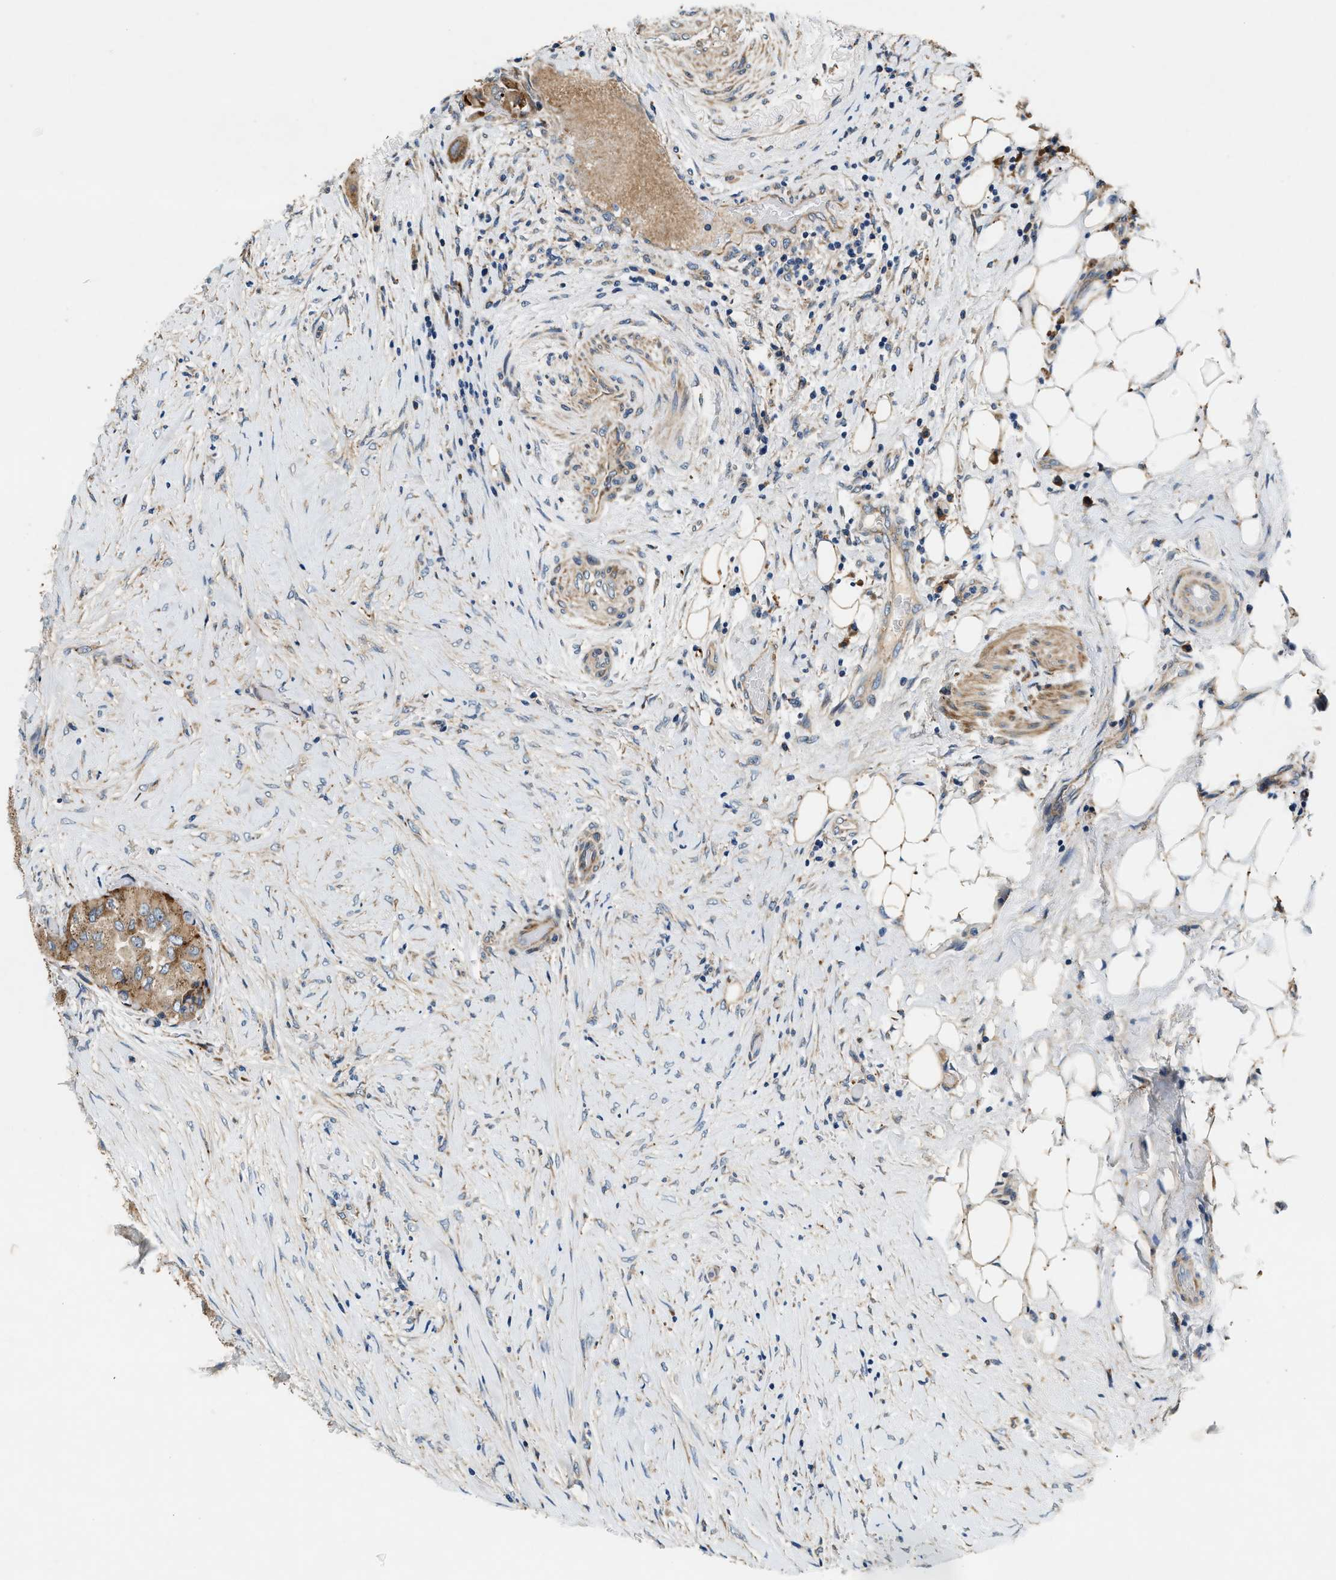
{"staining": {"intensity": "moderate", "quantity": ">75%", "location": "cytoplasmic/membranous"}, "tissue": "thyroid cancer", "cell_type": "Tumor cells", "image_type": "cancer", "snomed": [{"axis": "morphology", "description": "Papillary adenocarcinoma, NOS"}, {"axis": "topography", "description": "Thyroid gland"}], "caption": "Immunohistochemical staining of human thyroid cancer (papillary adenocarcinoma) reveals medium levels of moderate cytoplasmic/membranous expression in about >75% of tumor cells.", "gene": "DUSP10", "patient": {"sex": "female", "age": 59}}